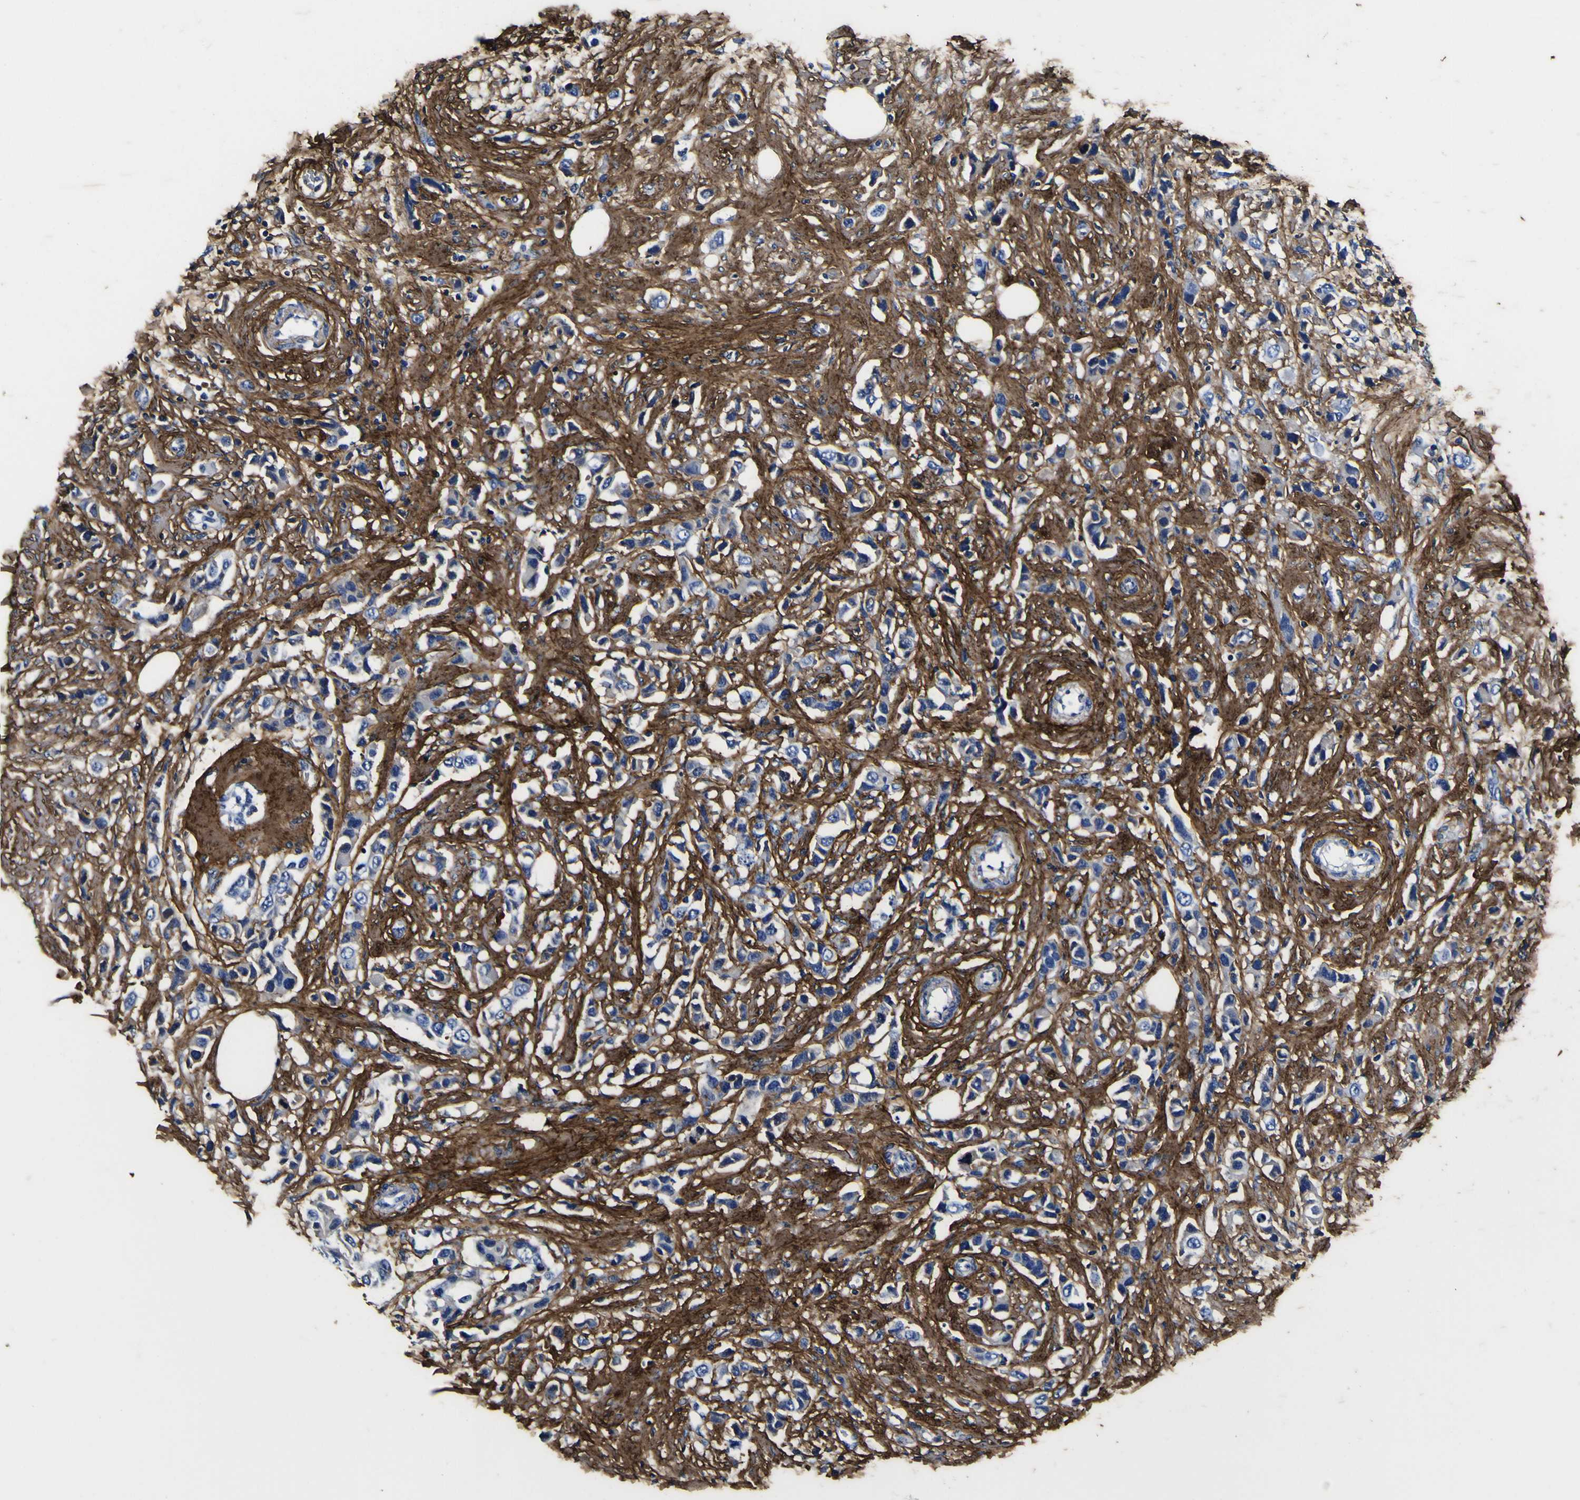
{"staining": {"intensity": "negative", "quantity": "none", "location": "none"}, "tissue": "breast cancer", "cell_type": "Tumor cells", "image_type": "cancer", "snomed": [{"axis": "morphology", "description": "Normal tissue, NOS"}, {"axis": "morphology", "description": "Duct carcinoma"}, {"axis": "topography", "description": "Breast"}], "caption": "Immunohistochemistry (IHC) histopathology image of neoplastic tissue: breast cancer stained with DAB (3,3'-diaminobenzidine) displays no significant protein positivity in tumor cells.", "gene": "POSTN", "patient": {"sex": "female", "age": 50}}